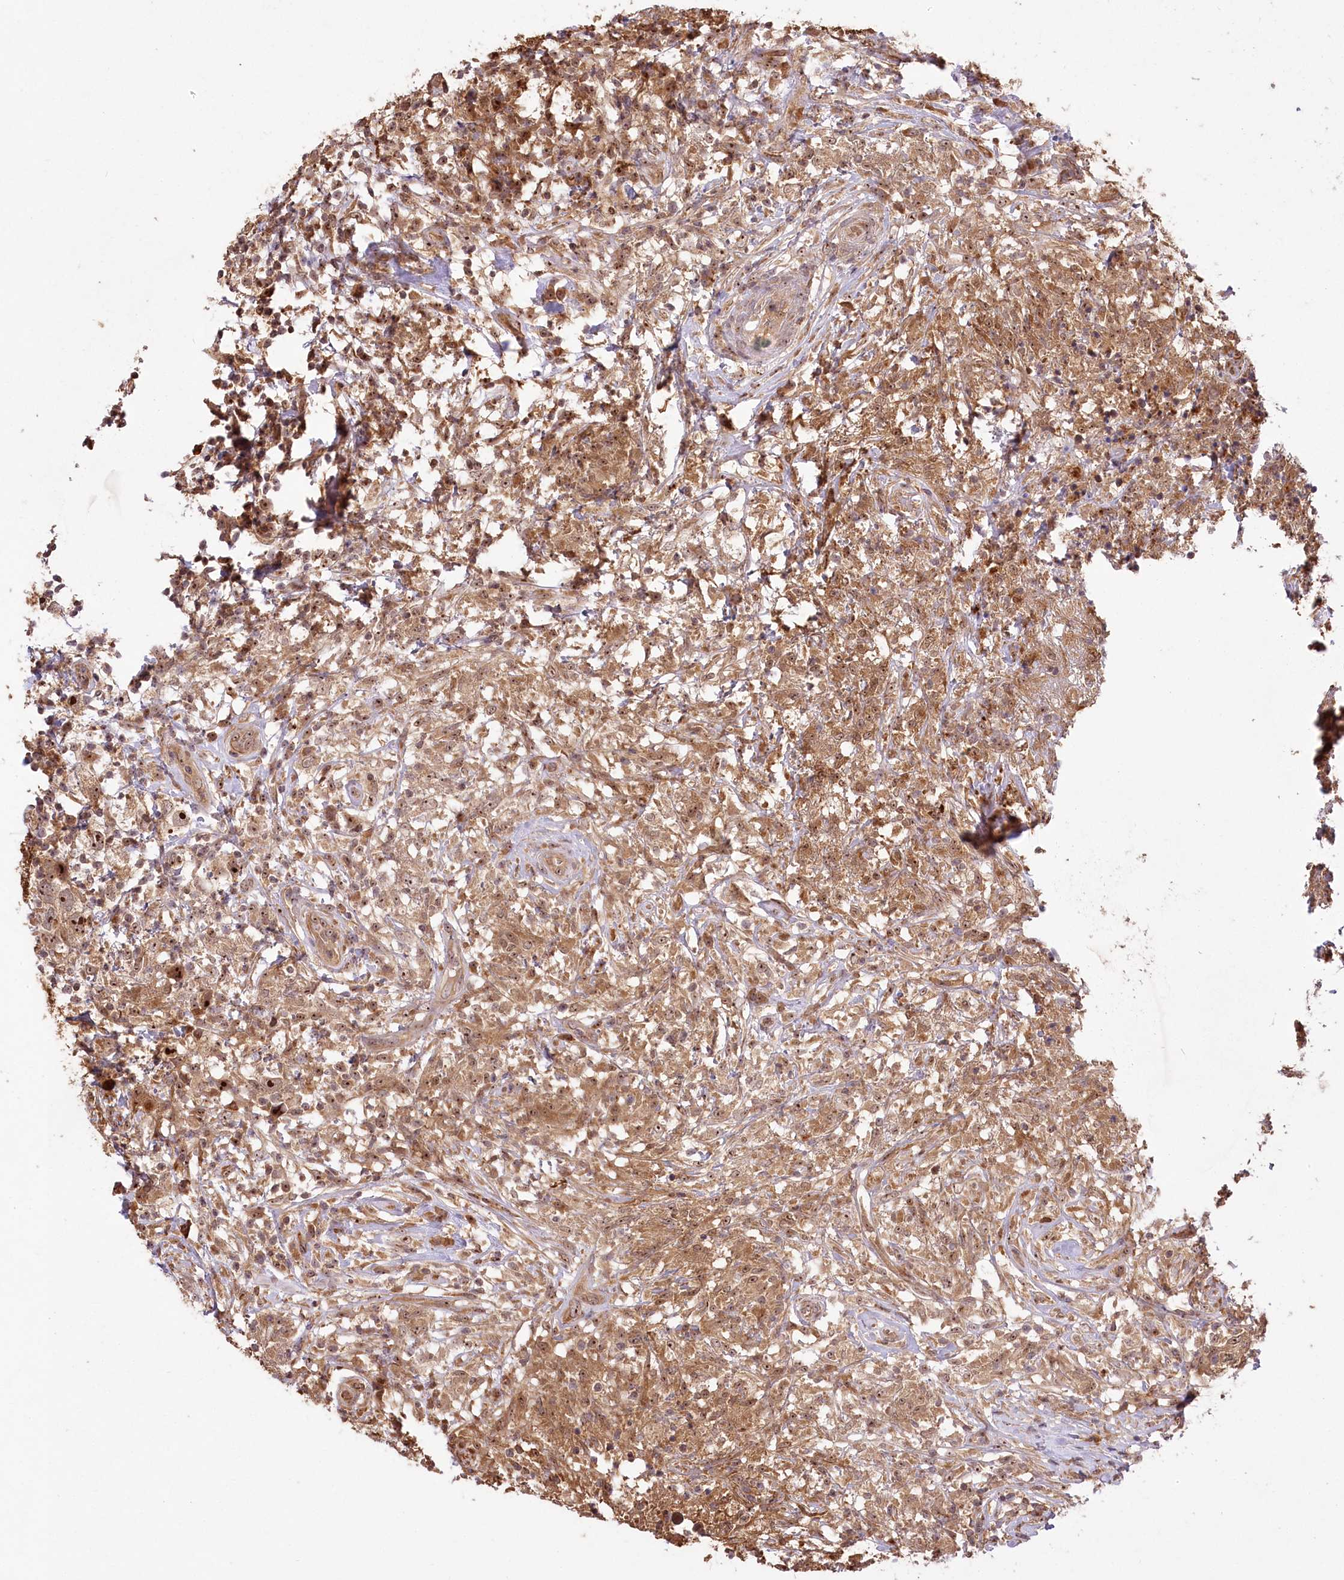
{"staining": {"intensity": "moderate", "quantity": ">75%", "location": "cytoplasmic/membranous,nuclear"}, "tissue": "testis cancer", "cell_type": "Tumor cells", "image_type": "cancer", "snomed": [{"axis": "morphology", "description": "Seminoma, NOS"}, {"axis": "topography", "description": "Testis"}], "caption": "Immunohistochemical staining of human seminoma (testis) displays moderate cytoplasmic/membranous and nuclear protein positivity in approximately >75% of tumor cells.", "gene": "SERGEF", "patient": {"sex": "male", "age": 49}}